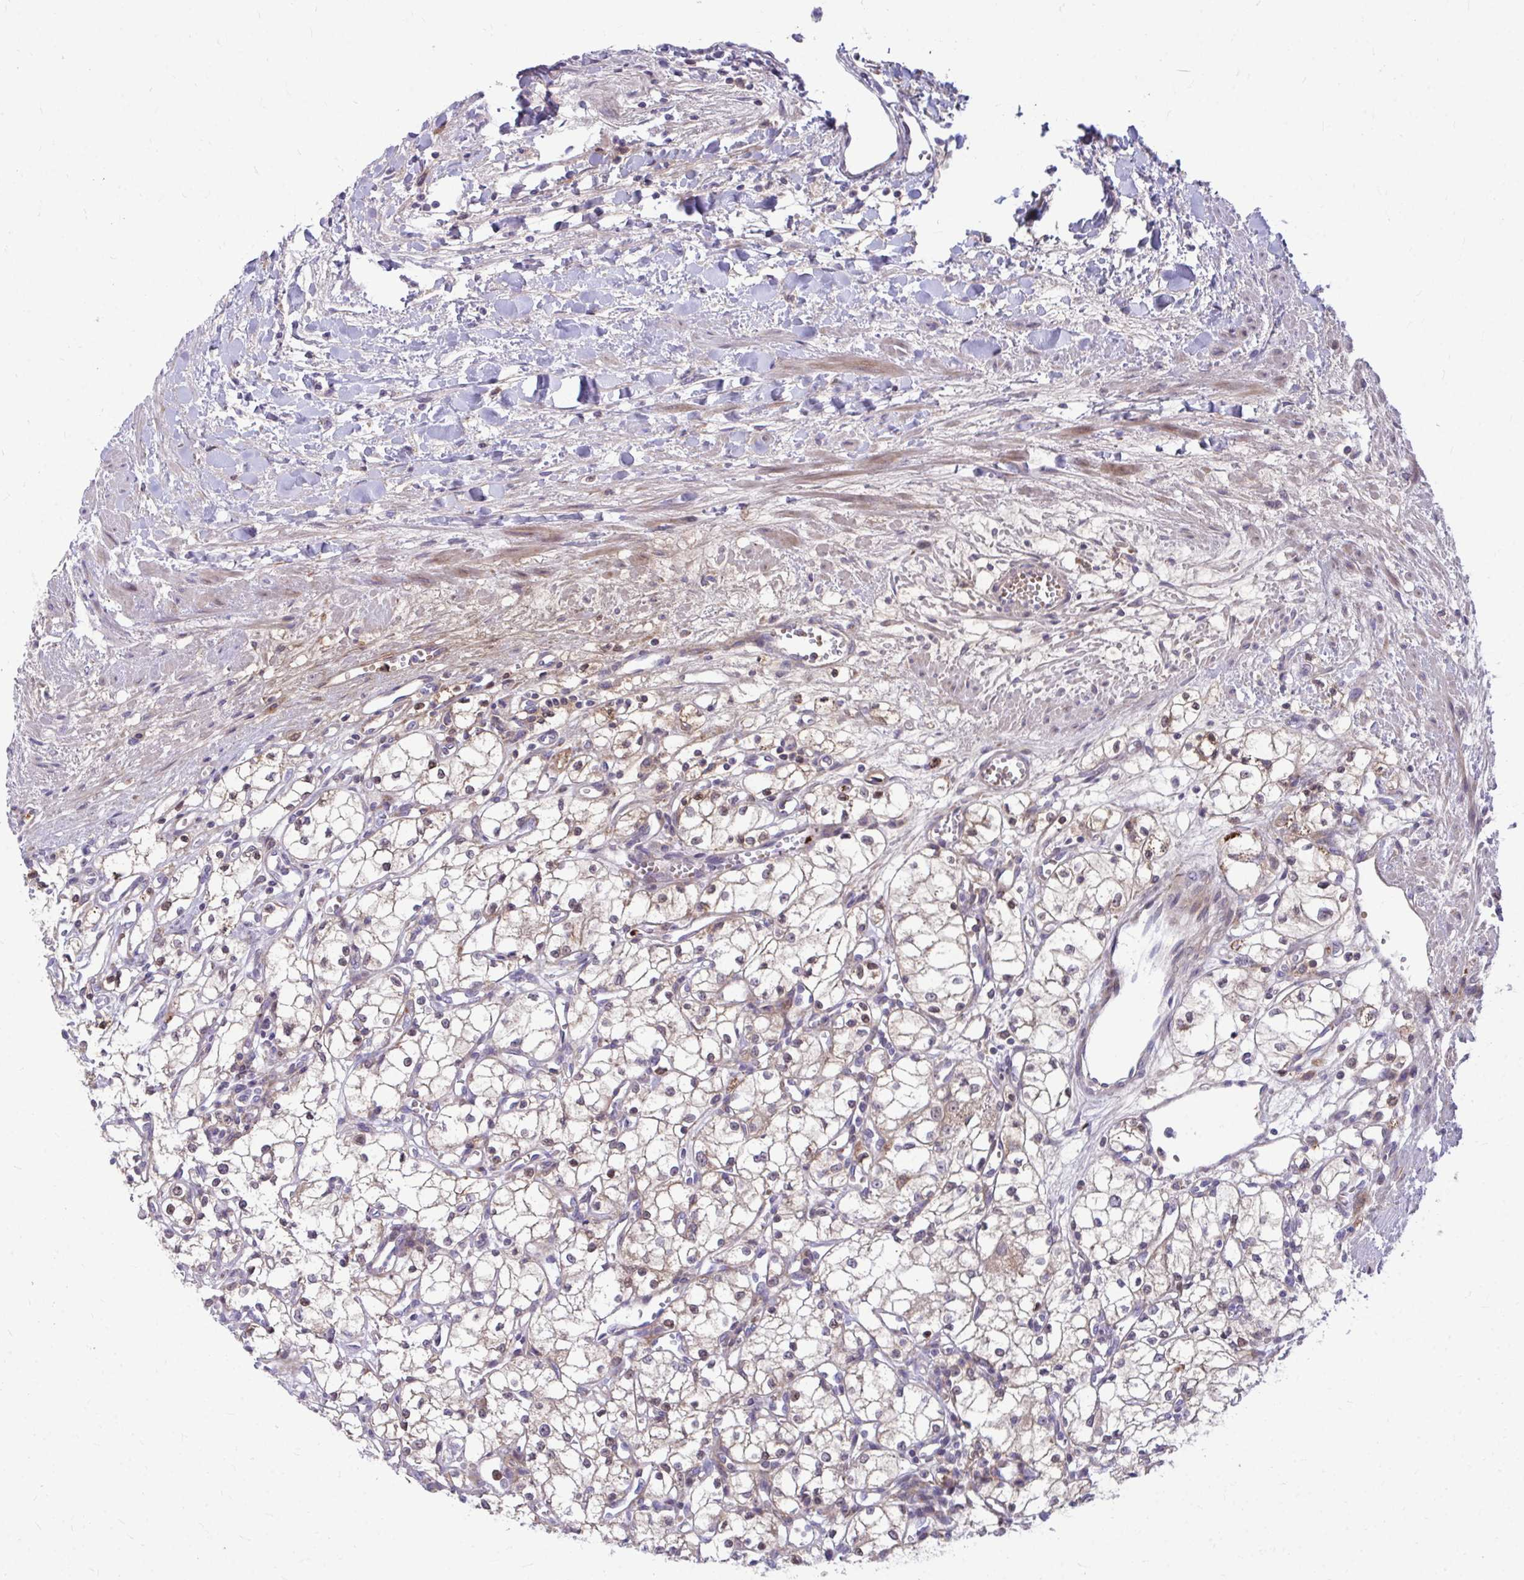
{"staining": {"intensity": "weak", "quantity": "25%-75%", "location": "cytoplasmic/membranous"}, "tissue": "renal cancer", "cell_type": "Tumor cells", "image_type": "cancer", "snomed": [{"axis": "morphology", "description": "Adenocarcinoma, NOS"}, {"axis": "topography", "description": "Kidney"}], "caption": "Protein staining of renal cancer (adenocarcinoma) tissue exhibits weak cytoplasmic/membranous expression in approximately 25%-75% of tumor cells.", "gene": "C16orf54", "patient": {"sex": "male", "age": 59}}